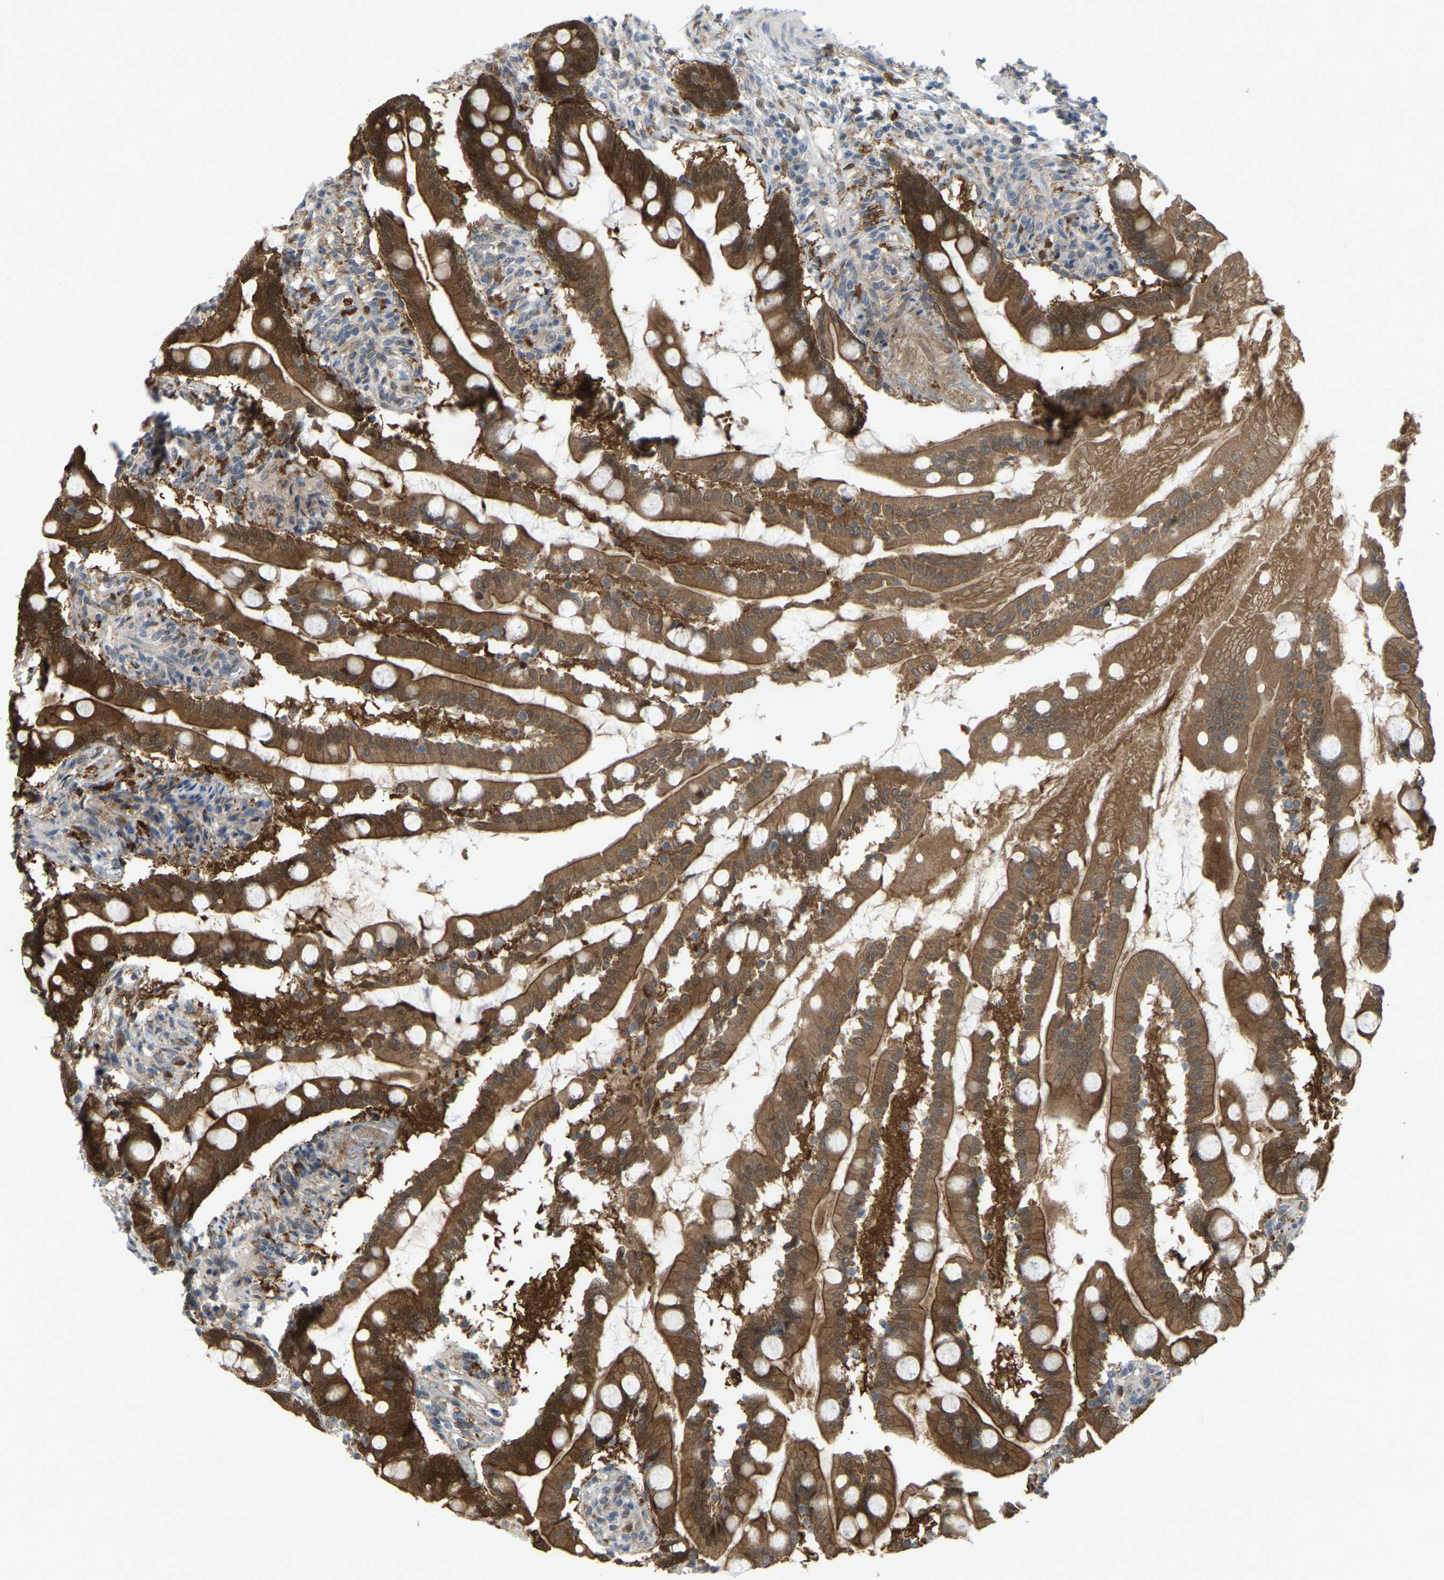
{"staining": {"intensity": "strong", "quantity": ">75%", "location": "cytoplasmic/membranous"}, "tissue": "small intestine", "cell_type": "Glandular cells", "image_type": "normal", "snomed": [{"axis": "morphology", "description": "Normal tissue, NOS"}, {"axis": "topography", "description": "Small intestine"}], "caption": "Protein expression analysis of unremarkable small intestine shows strong cytoplasmic/membranous expression in about >75% of glandular cells.", "gene": "SERPINB5", "patient": {"sex": "female", "age": 56}}